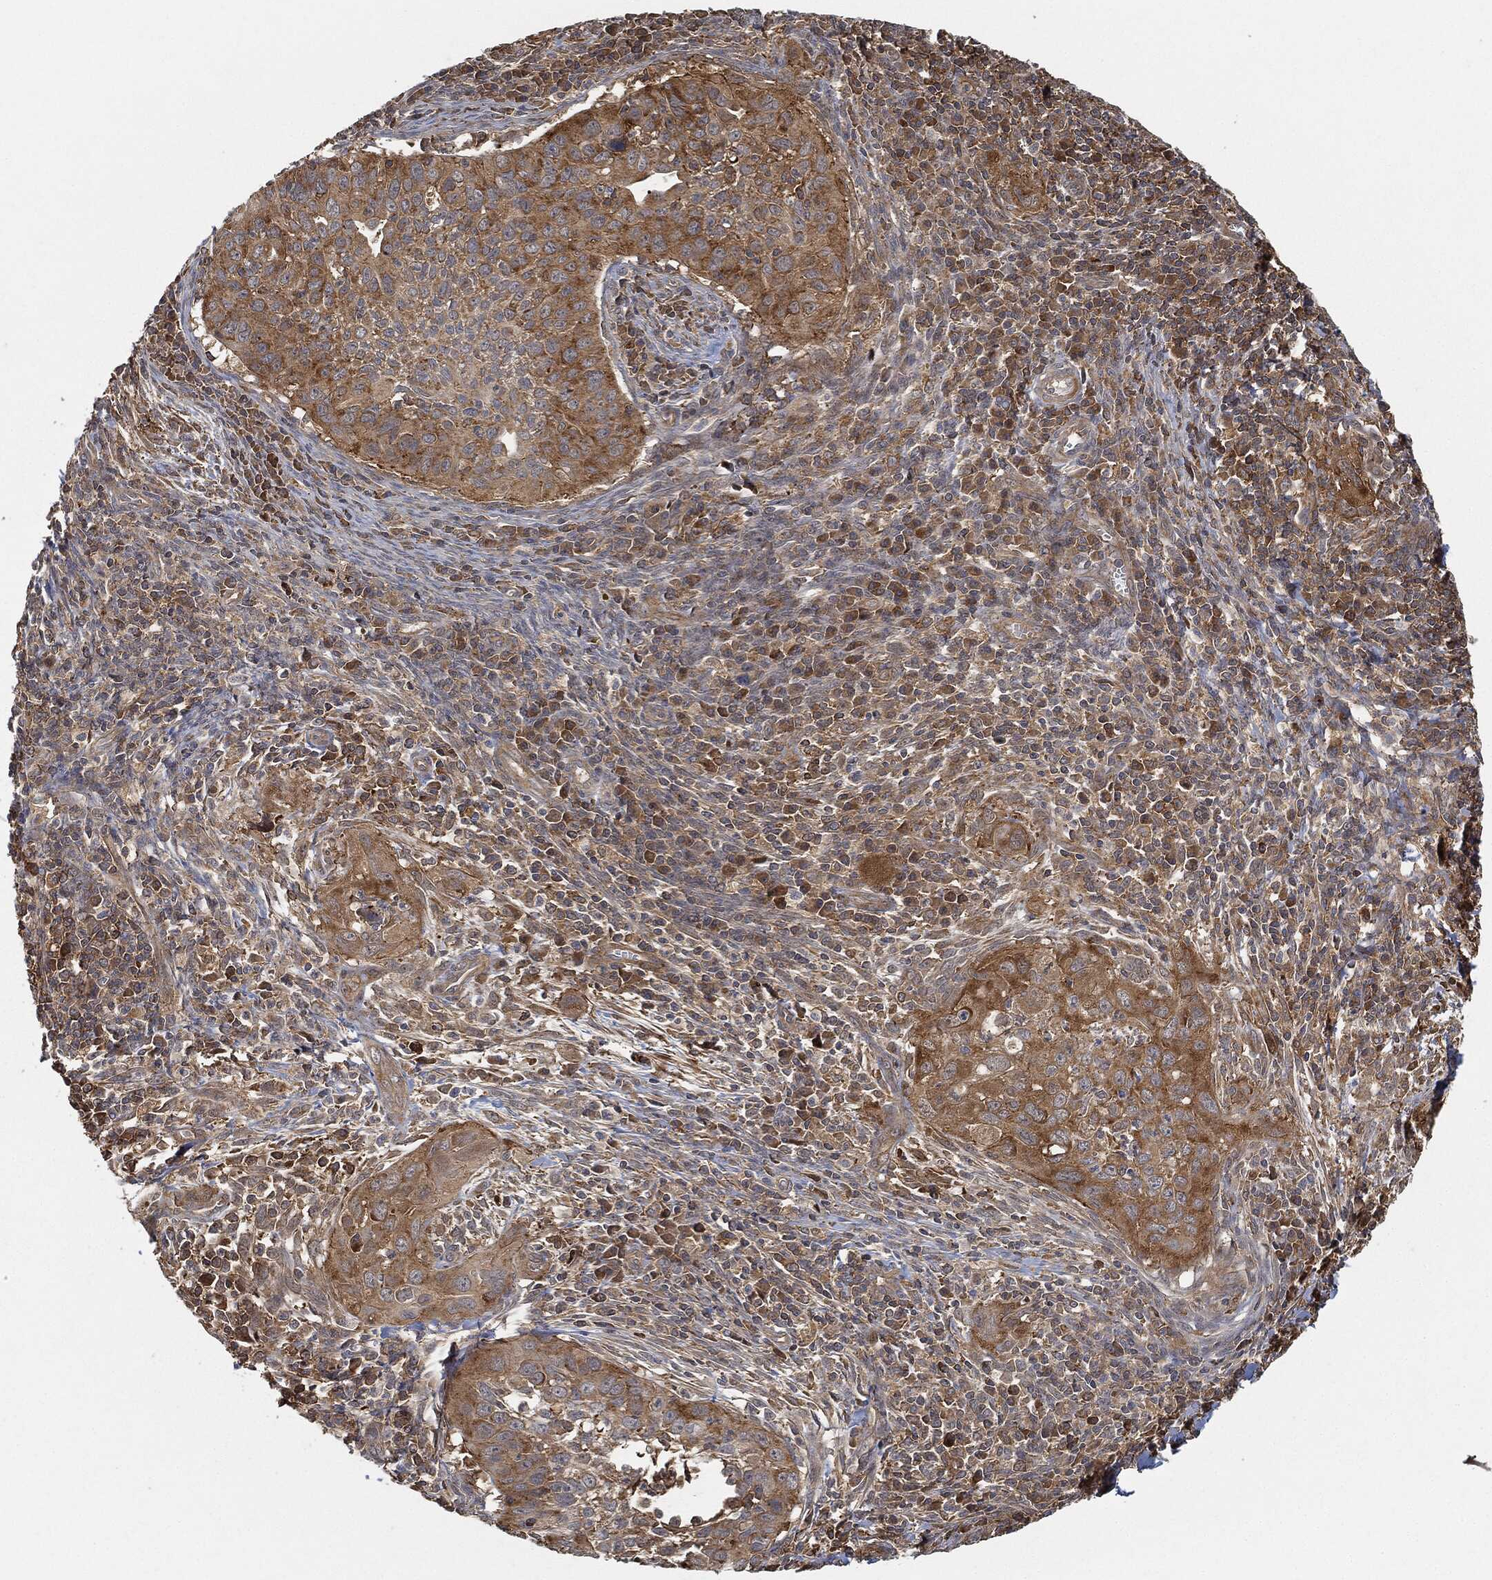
{"staining": {"intensity": "strong", "quantity": "25%-75%", "location": "cytoplasmic/membranous"}, "tissue": "cervical cancer", "cell_type": "Tumor cells", "image_type": "cancer", "snomed": [{"axis": "morphology", "description": "Squamous cell carcinoma, NOS"}, {"axis": "topography", "description": "Cervix"}], "caption": "A photomicrograph showing strong cytoplasmic/membranous staining in approximately 25%-75% of tumor cells in cervical cancer, as visualized by brown immunohistochemical staining.", "gene": "TPT1", "patient": {"sex": "female", "age": 26}}